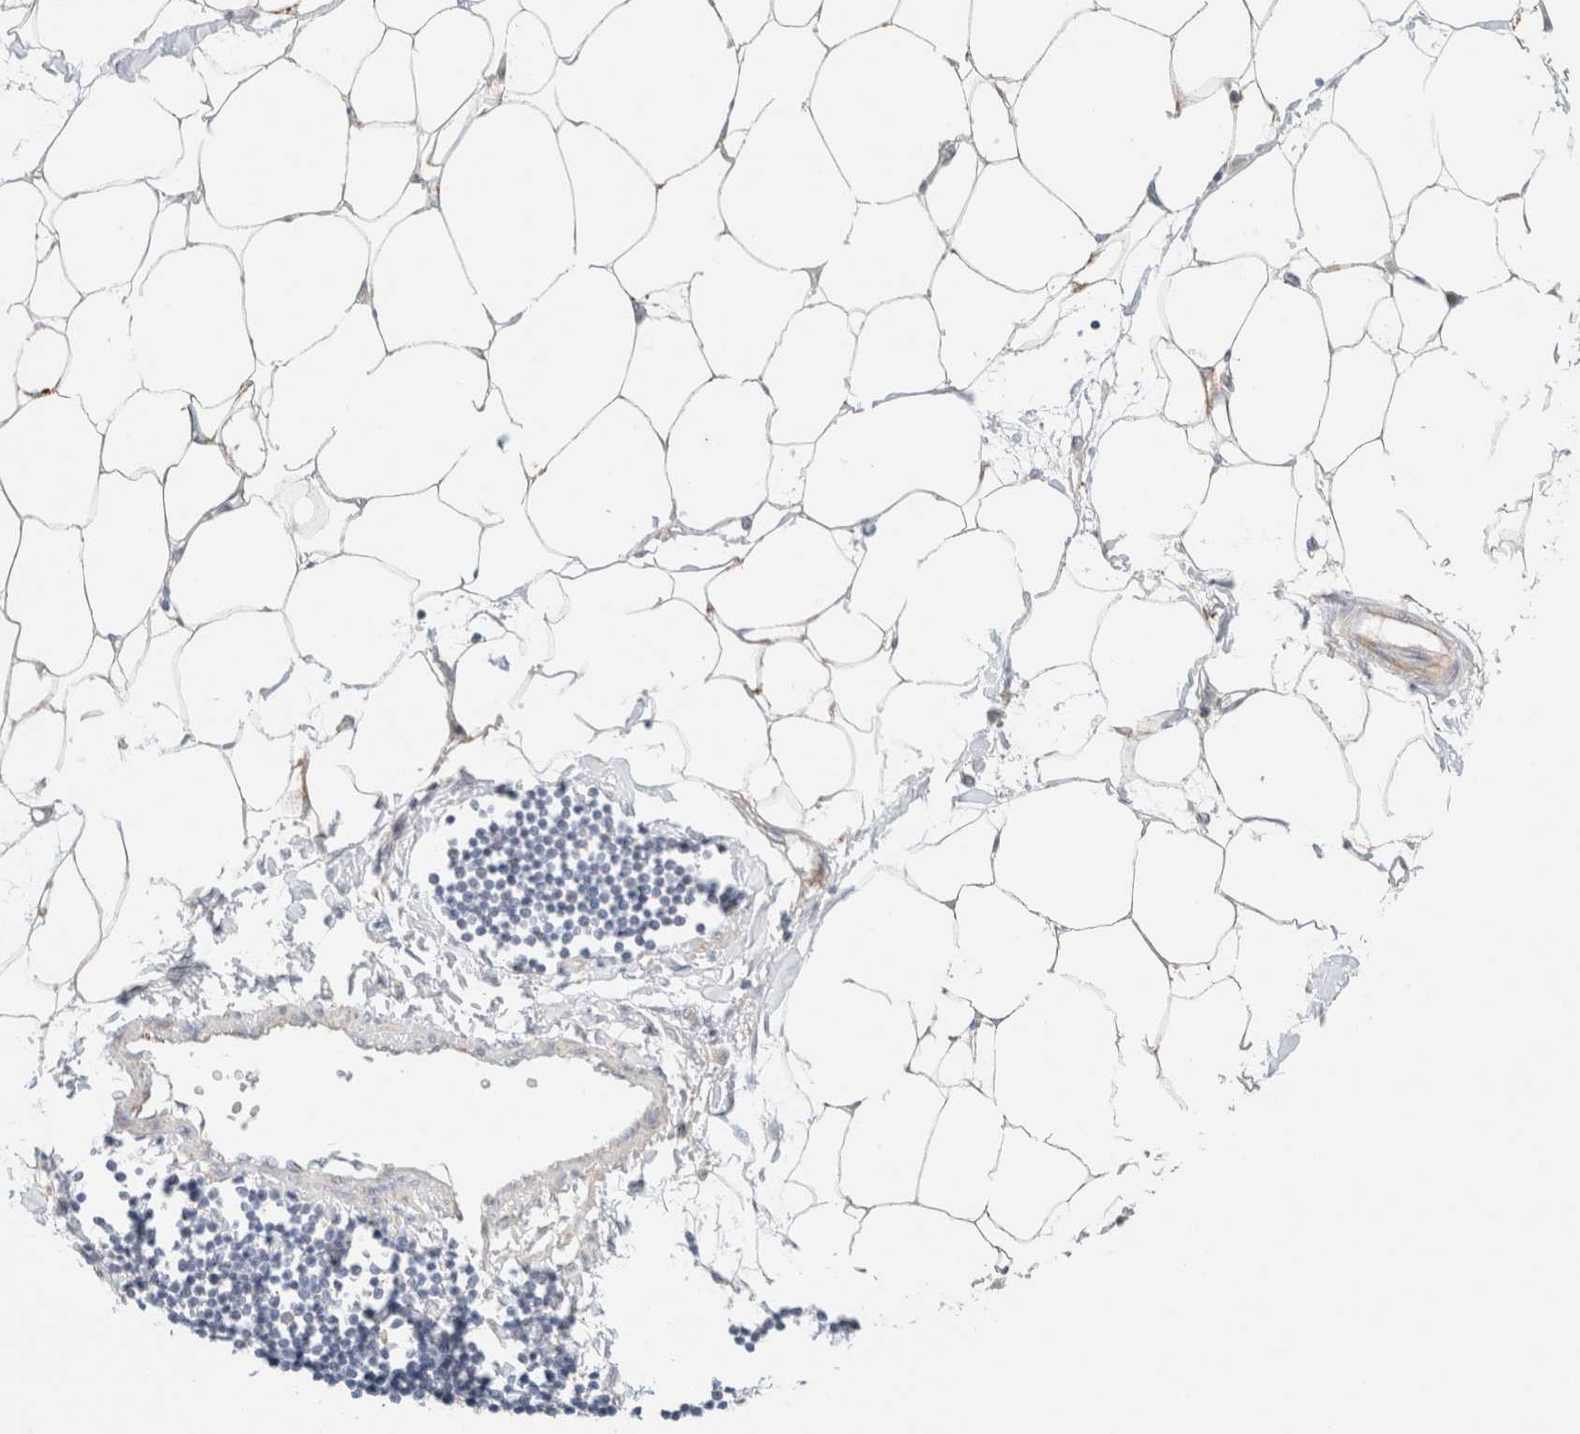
{"staining": {"intensity": "negative", "quantity": "none", "location": "none"}, "tissue": "adipose tissue", "cell_type": "Adipocytes", "image_type": "normal", "snomed": [{"axis": "morphology", "description": "Normal tissue, NOS"}, {"axis": "morphology", "description": "Adenocarcinoma, NOS"}, {"axis": "topography", "description": "Colon"}, {"axis": "topography", "description": "Peripheral nerve tissue"}], "caption": "Human adipose tissue stained for a protein using IHC reveals no staining in adipocytes.", "gene": "UNC13B", "patient": {"sex": "male", "age": 14}}